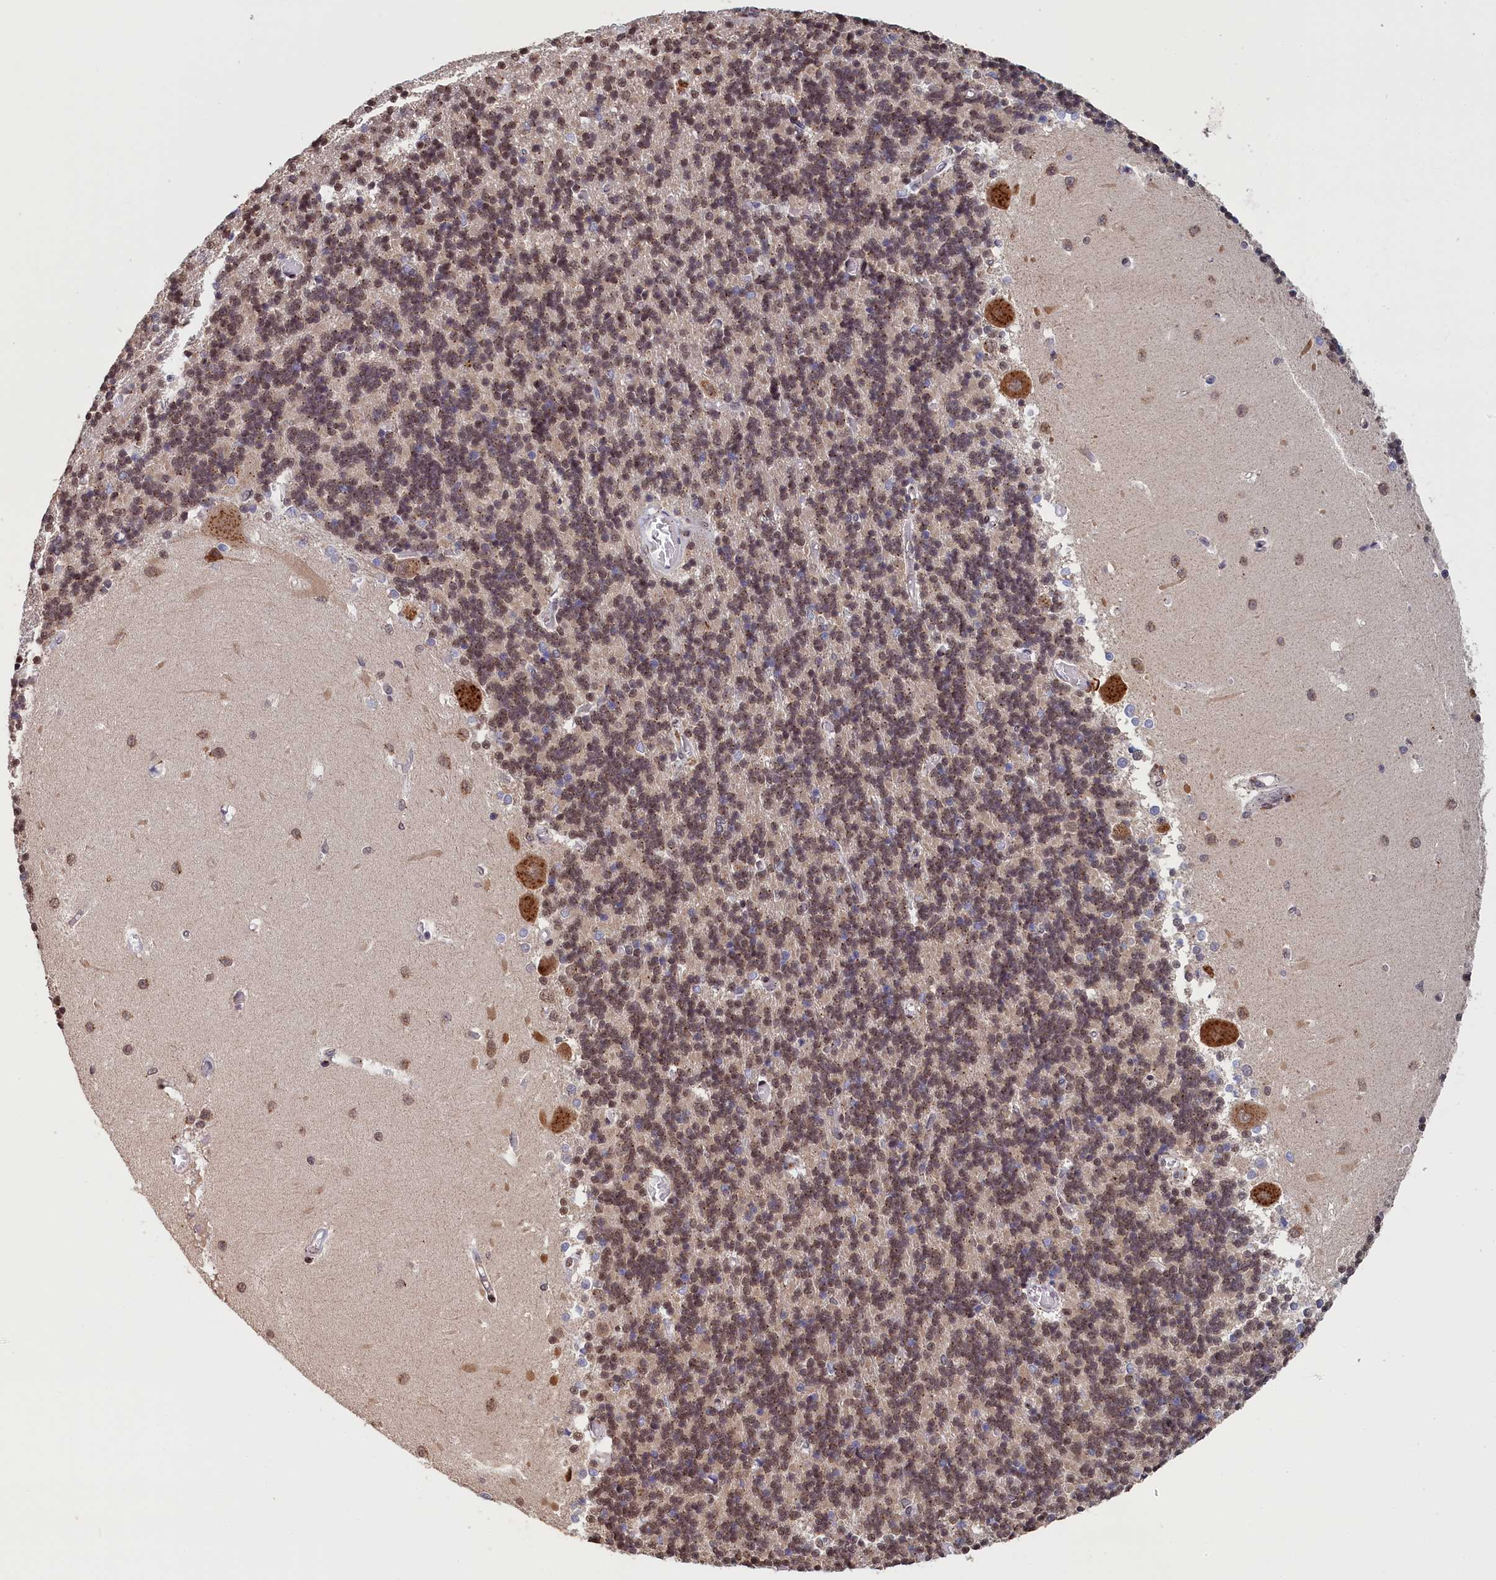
{"staining": {"intensity": "moderate", "quantity": "25%-75%", "location": "nuclear"}, "tissue": "cerebellum", "cell_type": "Cells in granular layer", "image_type": "normal", "snomed": [{"axis": "morphology", "description": "Normal tissue, NOS"}, {"axis": "topography", "description": "Cerebellum"}], "caption": "This micrograph shows benign cerebellum stained with immunohistochemistry to label a protein in brown. The nuclear of cells in granular layer show moderate positivity for the protein. Nuclei are counter-stained blue.", "gene": "PIGQ", "patient": {"sex": "male", "age": 37}}